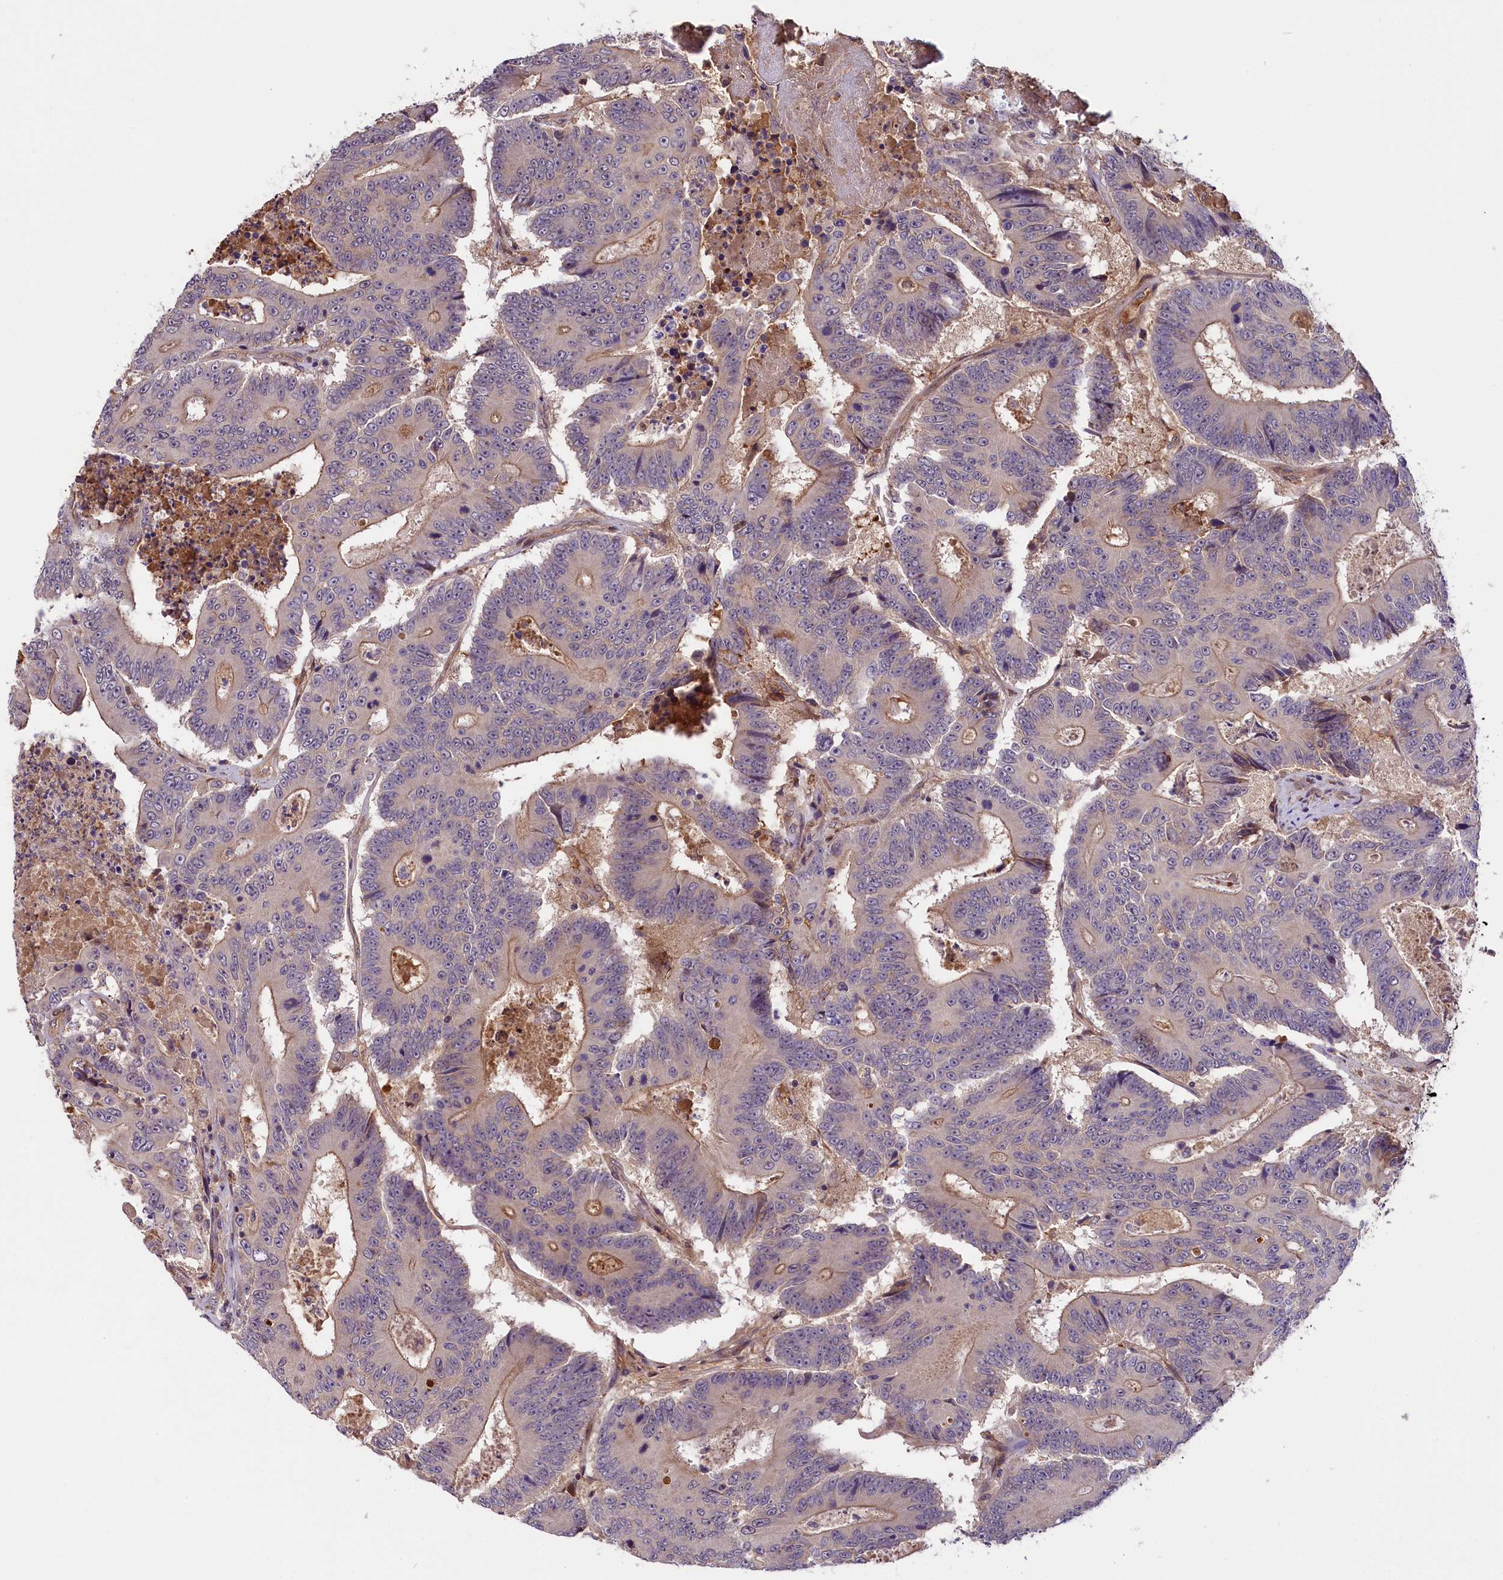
{"staining": {"intensity": "moderate", "quantity": "<25%", "location": "cytoplasmic/membranous"}, "tissue": "colorectal cancer", "cell_type": "Tumor cells", "image_type": "cancer", "snomed": [{"axis": "morphology", "description": "Adenocarcinoma, NOS"}, {"axis": "topography", "description": "Colon"}], "caption": "Immunohistochemical staining of human colorectal cancer (adenocarcinoma) shows moderate cytoplasmic/membranous protein positivity in approximately <25% of tumor cells.", "gene": "SETD6", "patient": {"sex": "male", "age": 83}}